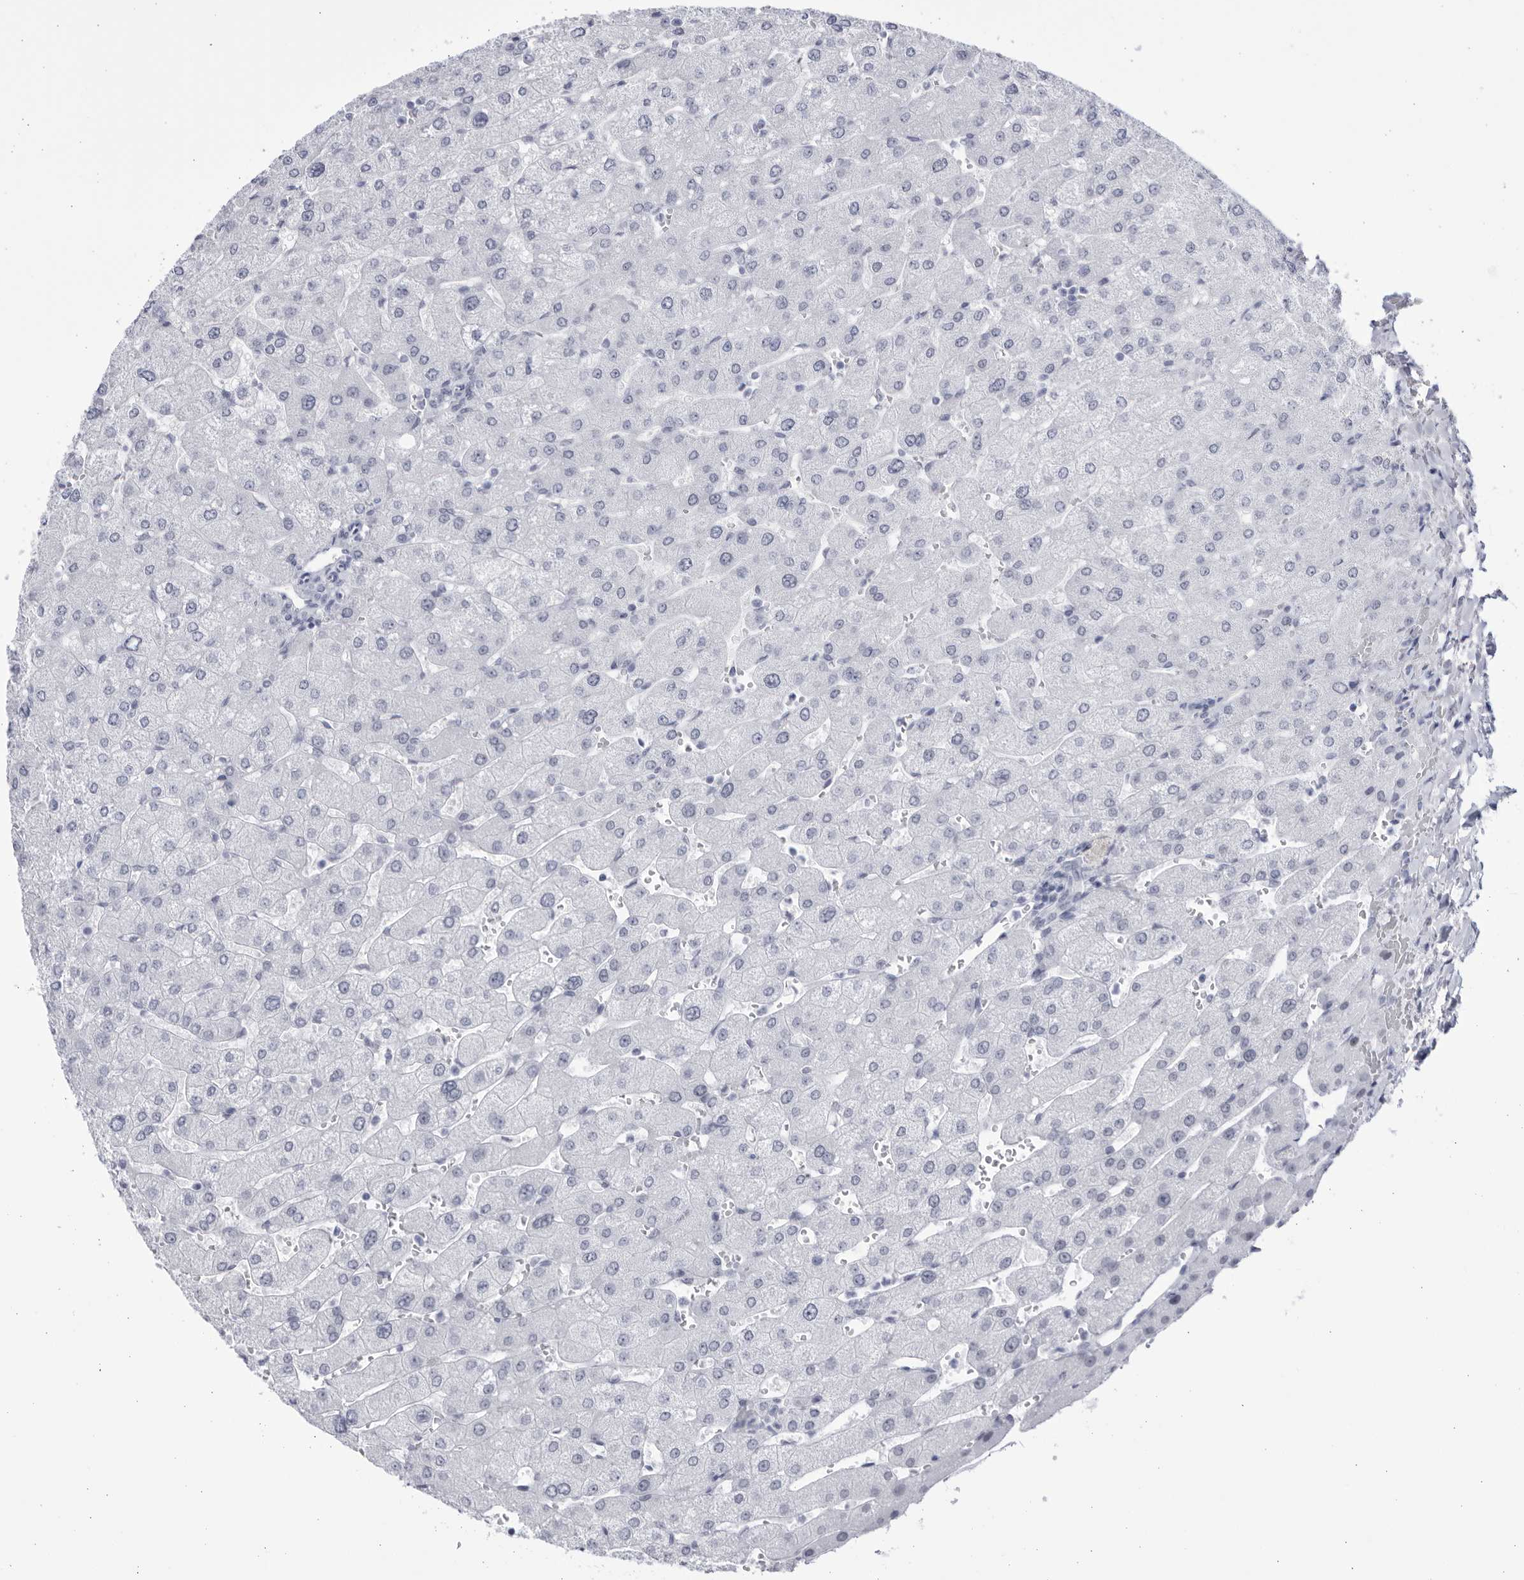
{"staining": {"intensity": "negative", "quantity": "none", "location": "none"}, "tissue": "liver", "cell_type": "Cholangiocytes", "image_type": "normal", "snomed": [{"axis": "morphology", "description": "Normal tissue, NOS"}, {"axis": "topography", "description": "Liver"}], "caption": "High power microscopy photomicrograph of an immunohistochemistry image of benign liver, revealing no significant positivity in cholangiocytes. The staining was performed using DAB (3,3'-diaminobenzidine) to visualize the protein expression in brown, while the nuclei were stained in blue with hematoxylin (Magnification: 20x).", "gene": "CCDC181", "patient": {"sex": "male", "age": 55}}